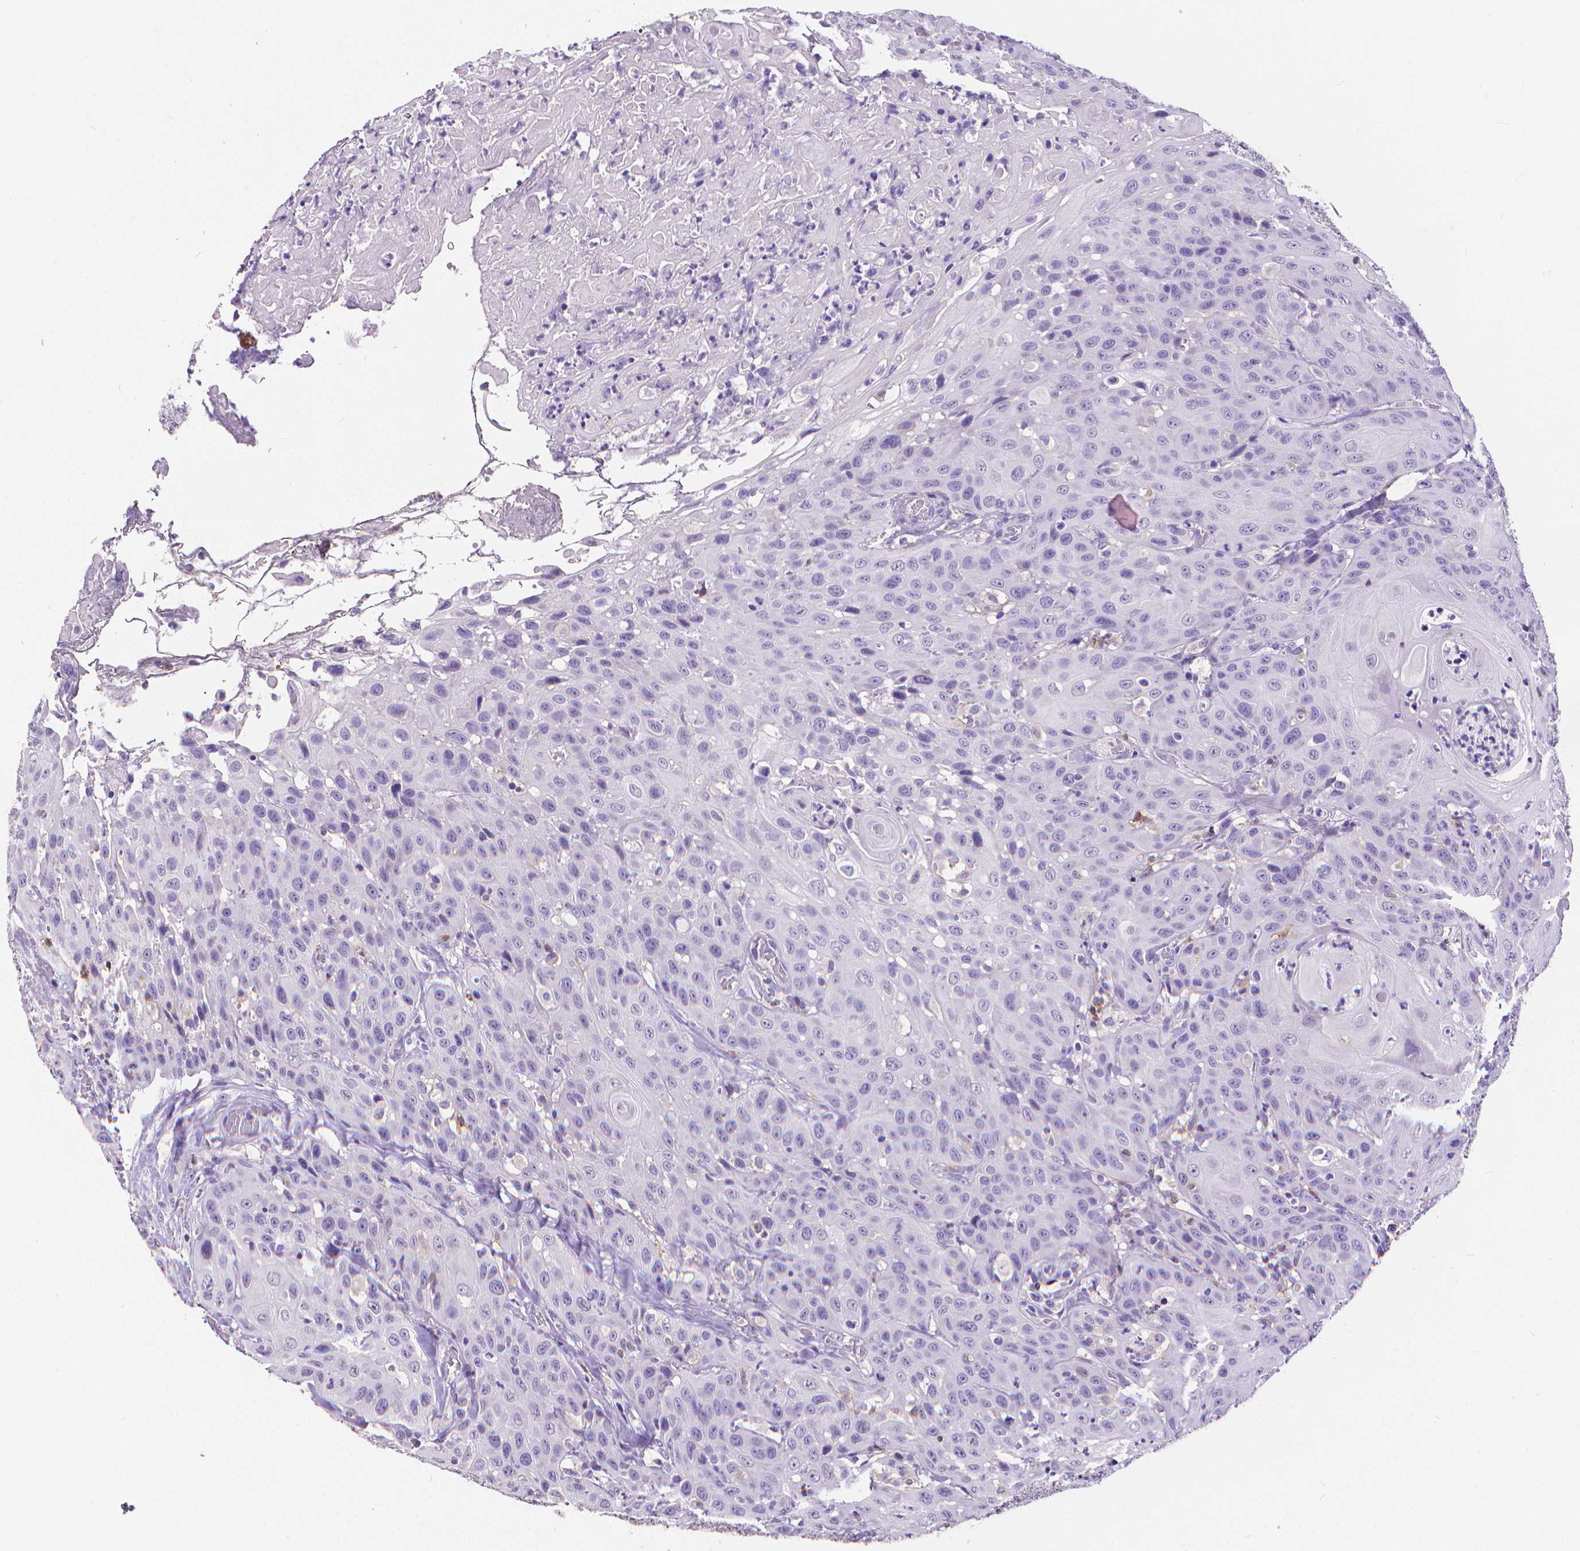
{"staining": {"intensity": "negative", "quantity": "none", "location": "none"}, "tissue": "head and neck cancer", "cell_type": "Tumor cells", "image_type": "cancer", "snomed": [{"axis": "morphology", "description": "Normal tissue, NOS"}, {"axis": "morphology", "description": "Squamous cell carcinoma, NOS"}, {"axis": "topography", "description": "Oral tissue"}, {"axis": "topography", "description": "Tounge, NOS"}, {"axis": "topography", "description": "Head-Neck"}], "caption": "IHC image of neoplastic tissue: human head and neck cancer (squamous cell carcinoma) stained with DAB shows no significant protein expression in tumor cells.", "gene": "CD4", "patient": {"sex": "male", "age": 62}}